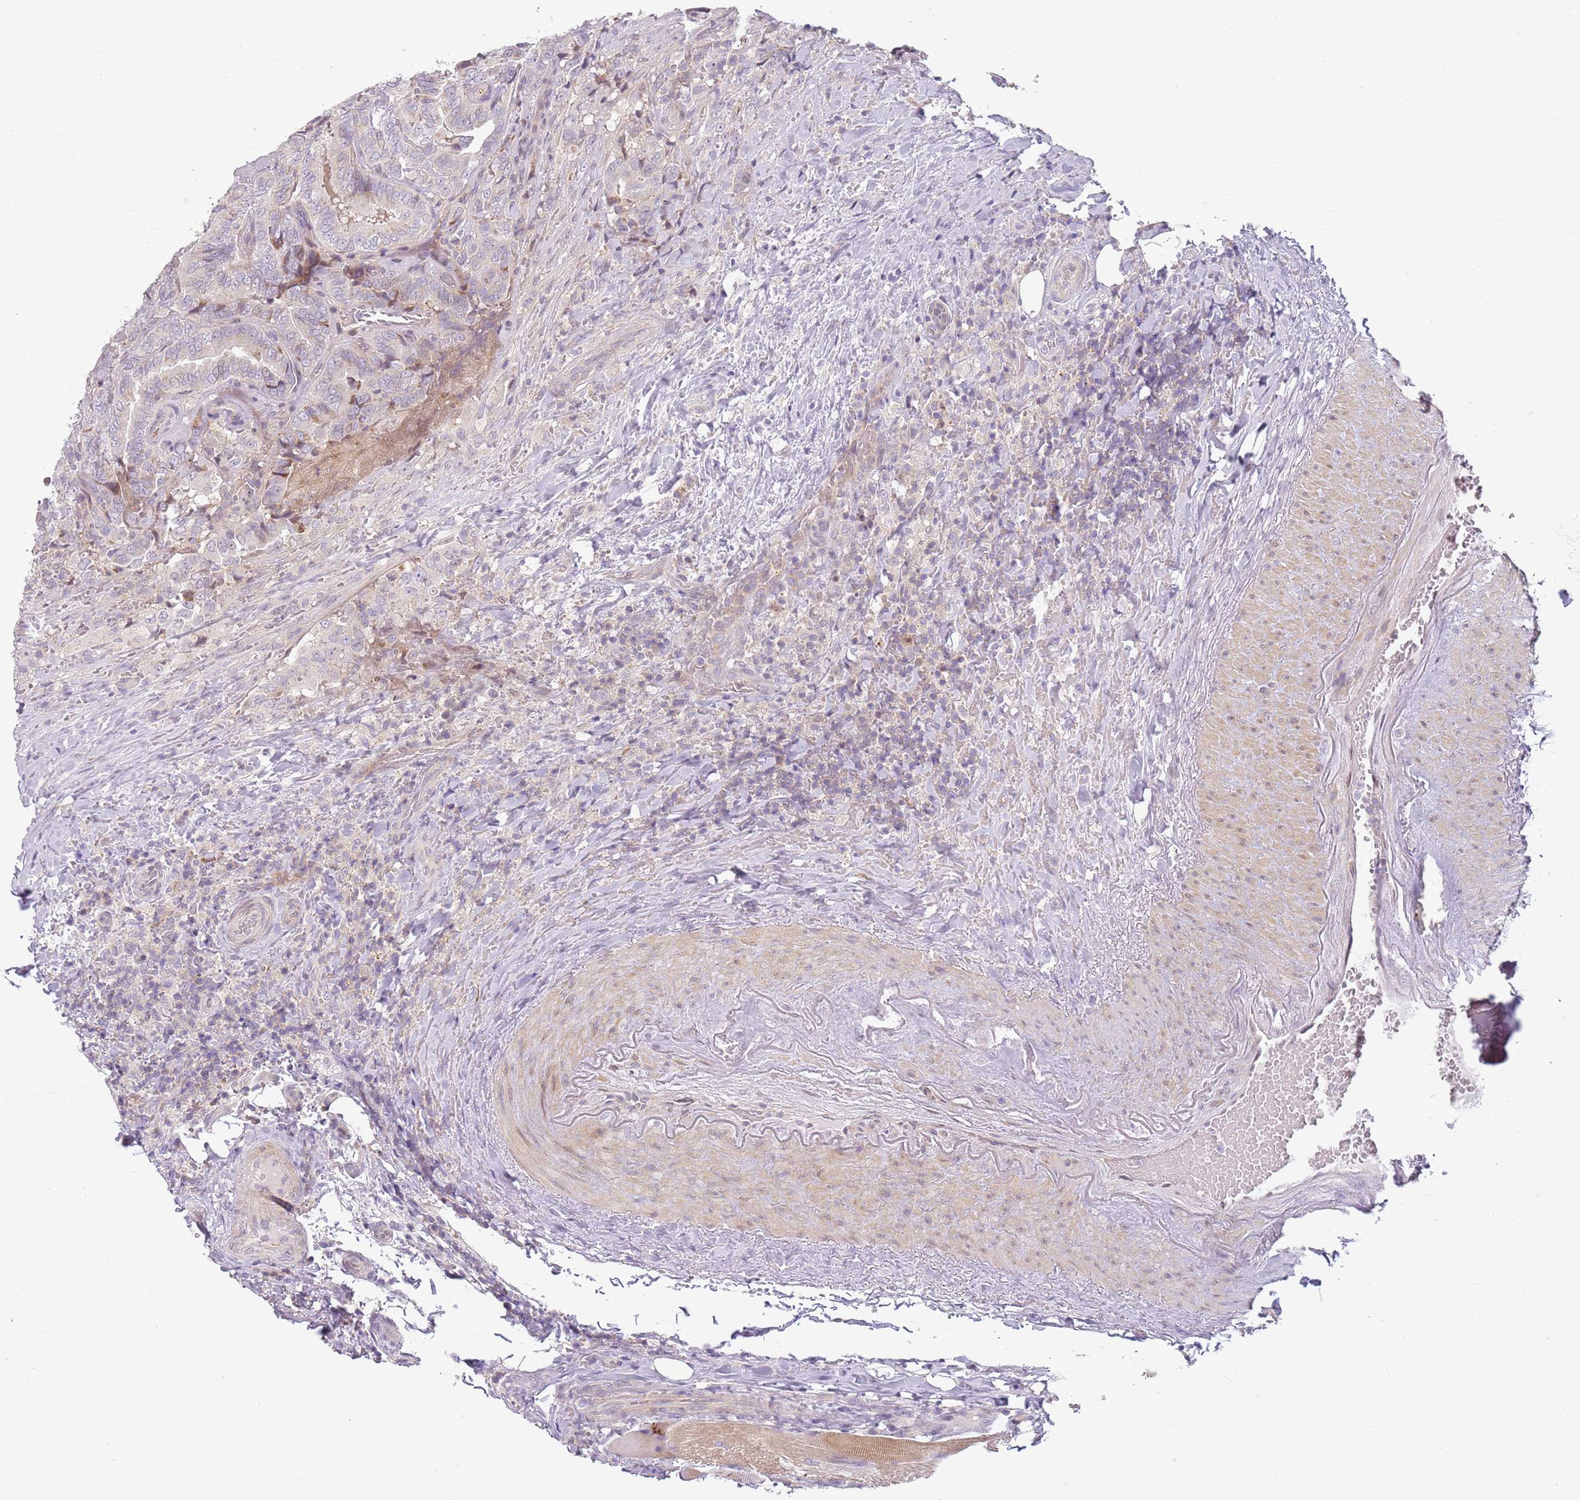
{"staining": {"intensity": "weak", "quantity": "<25%", "location": "cytoplasmic/membranous"}, "tissue": "thyroid cancer", "cell_type": "Tumor cells", "image_type": "cancer", "snomed": [{"axis": "morphology", "description": "Papillary adenocarcinoma, NOS"}, {"axis": "topography", "description": "Thyroid gland"}], "caption": "IHC histopathology image of neoplastic tissue: thyroid papillary adenocarcinoma stained with DAB exhibits no significant protein expression in tumor cells.", "gene": "DEFB116", "patient": {"sex": "male", "age": 61}}